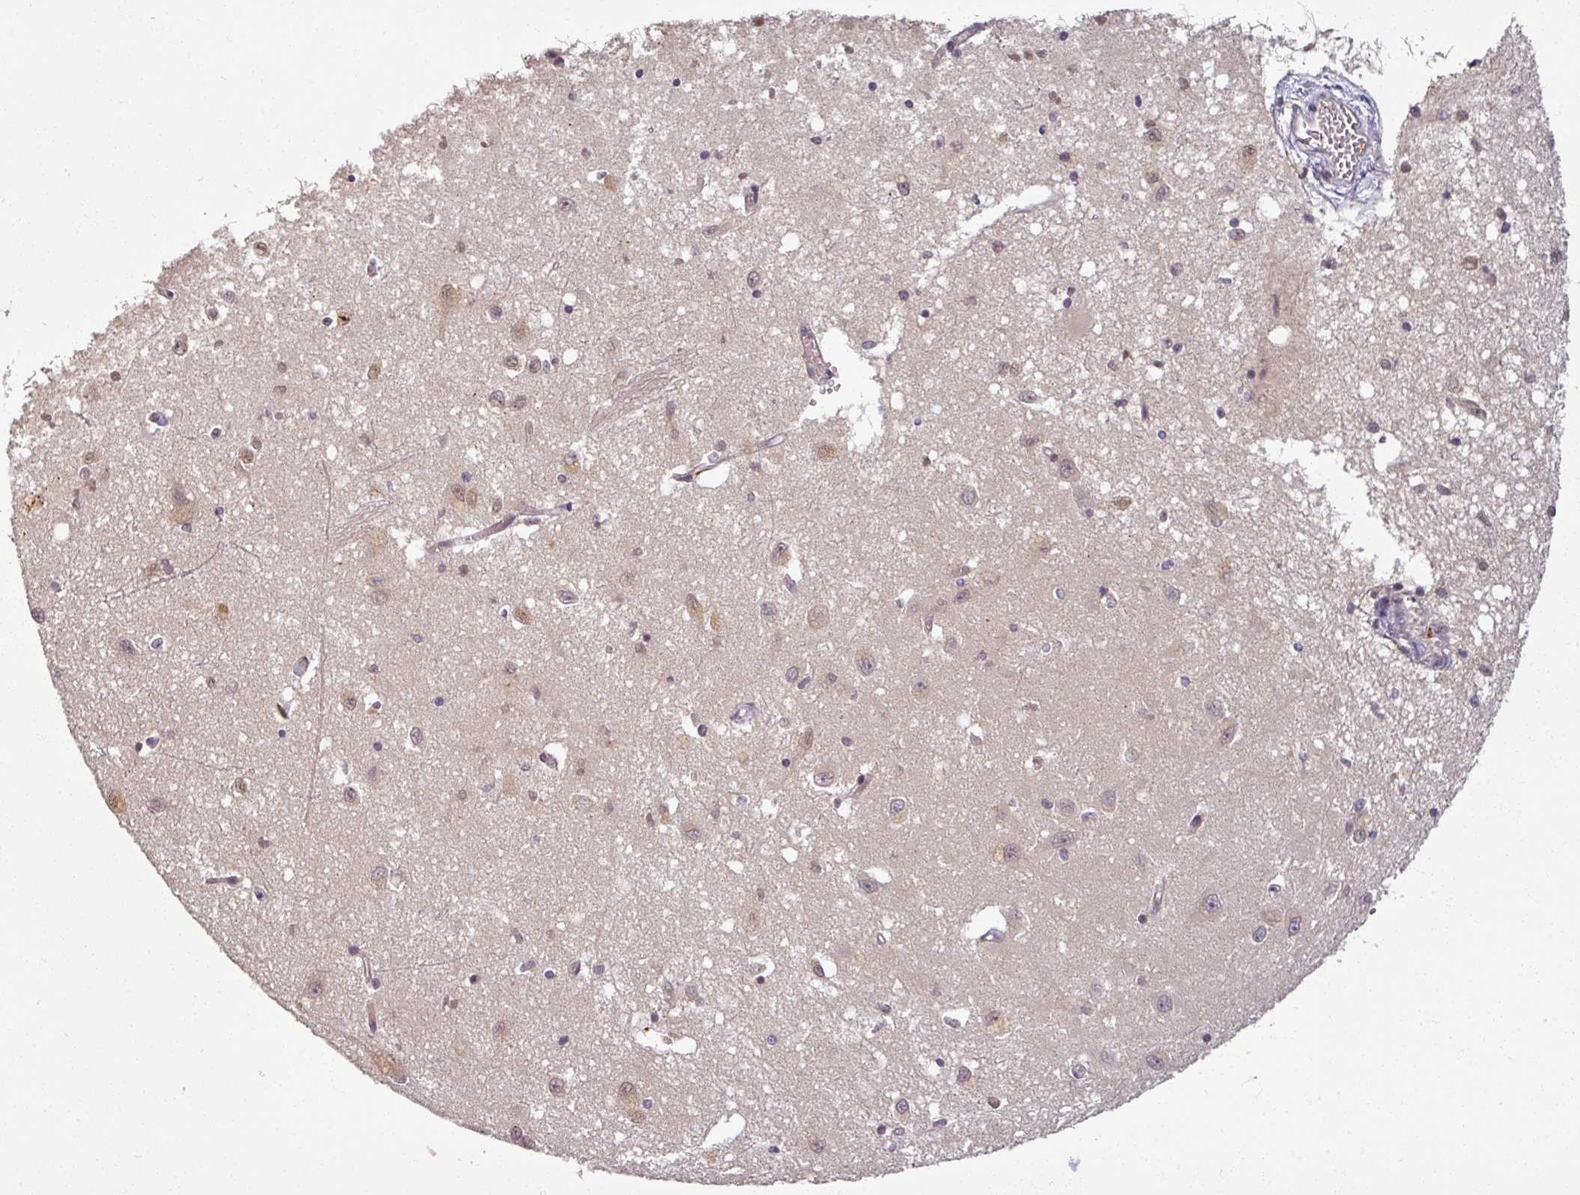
{"staining": {"intensity": "weak", "quantity": "<25%", "location": "nuclear"}, "tissue": "caudate", "cell_type": "Glial cells", "image_type": "normal", "snomed": [{"axis": "morphology", "description": "Normal tissue, NOS"}, {"axis": "topography", "description": "Lateral ventricle wall"}], "caption": "Immunohistochemistry (IHC) of unremarkable caudate demonstrates no expression in glial cells. (DAB (3,3'-diaminobenzidine) immunohistochemistry, high magnification).", "gene": "POLR2G", "patient": {"sex": "male", "age": 70}}